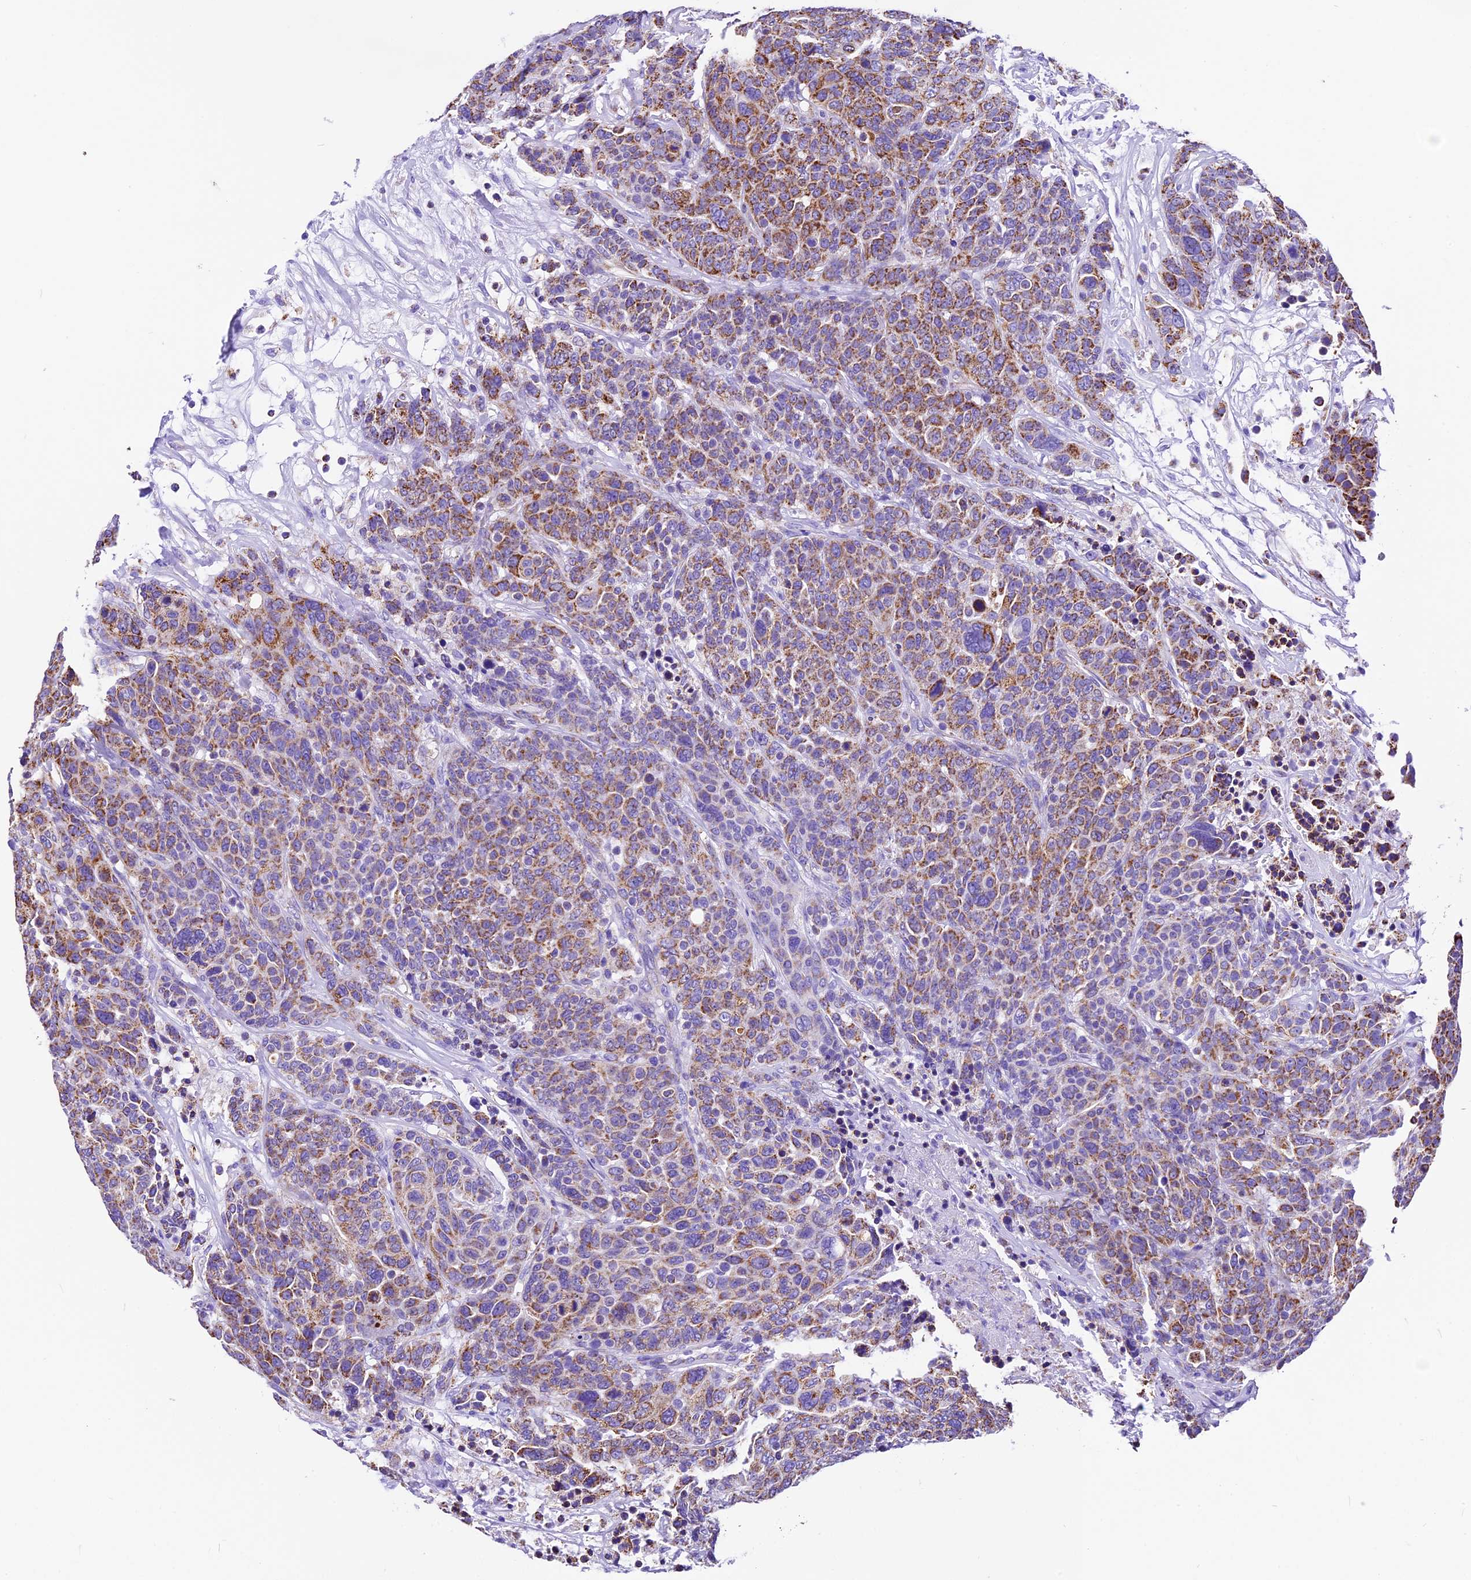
{"staining": {"intensity": "moderate", "quantity": ">75%", "location": "cytoplasmic/membranous"}, "tissue": "breast cancer", "cell_type": "Tumor cells", "image_type": "cancer", "snomed": [{"axis": "morphology", "description": "Duct carcinoma"}, {"axis": "topography", "description": "Breast"}], "caption": "Brown immunohistochemical staining in breast invasive ductal carcinoma displays moderate cytoplasmic/membranous expression in approximately >75% of tumor cells. Using DAB (brown) and hematoxylin (blue) stains, captured at high magnification using brightfield microscopy.", "gene": "DCAF5", "patient": {"sex": "female", "age": 37}}